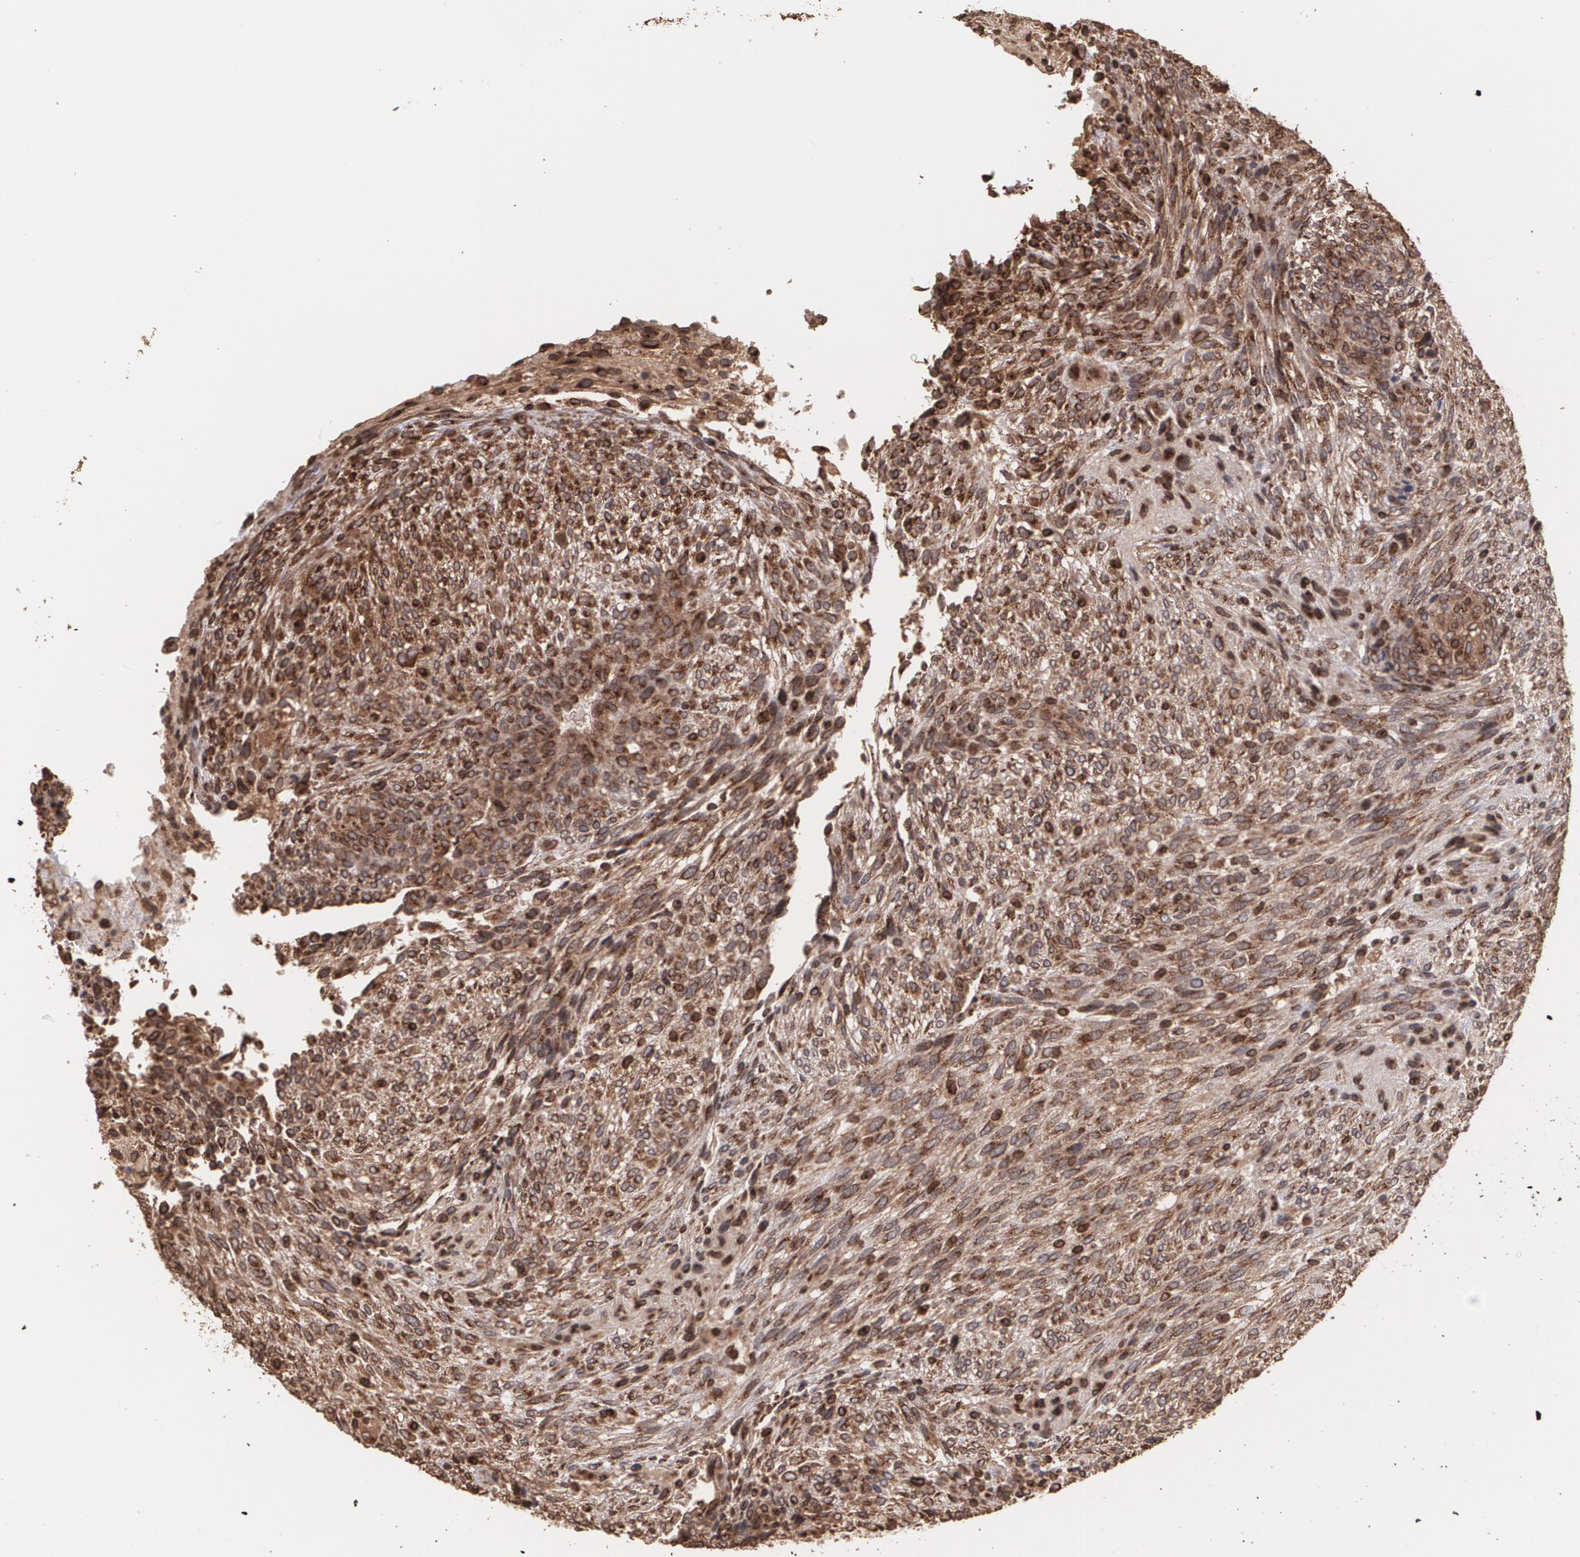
{"staining": {"intensity": "strong", "quantity": ">75%", "location": "cytoplasmic/membranous,nuclear"}, "tissue": "glioma", "cell_type": "Tumor cells", "image_type": "cancer", "snomed": [{"axis": "morphology", "description": "Glioma, malignant, High grade"}, {"axis": "topography", "description": "Cerebral cortex"}], "caption": "Immunohistochemistry of malignant high-grade glioma shows high levels of strong cytoplasmic/membranous and nuclear positivity in approximately >75% of tumor cells. (brown staining indicates protein expression, while blue staining denotes nuclei).", "gene": "TRIP11", "patient": {"sex": "female", "age": 55}}